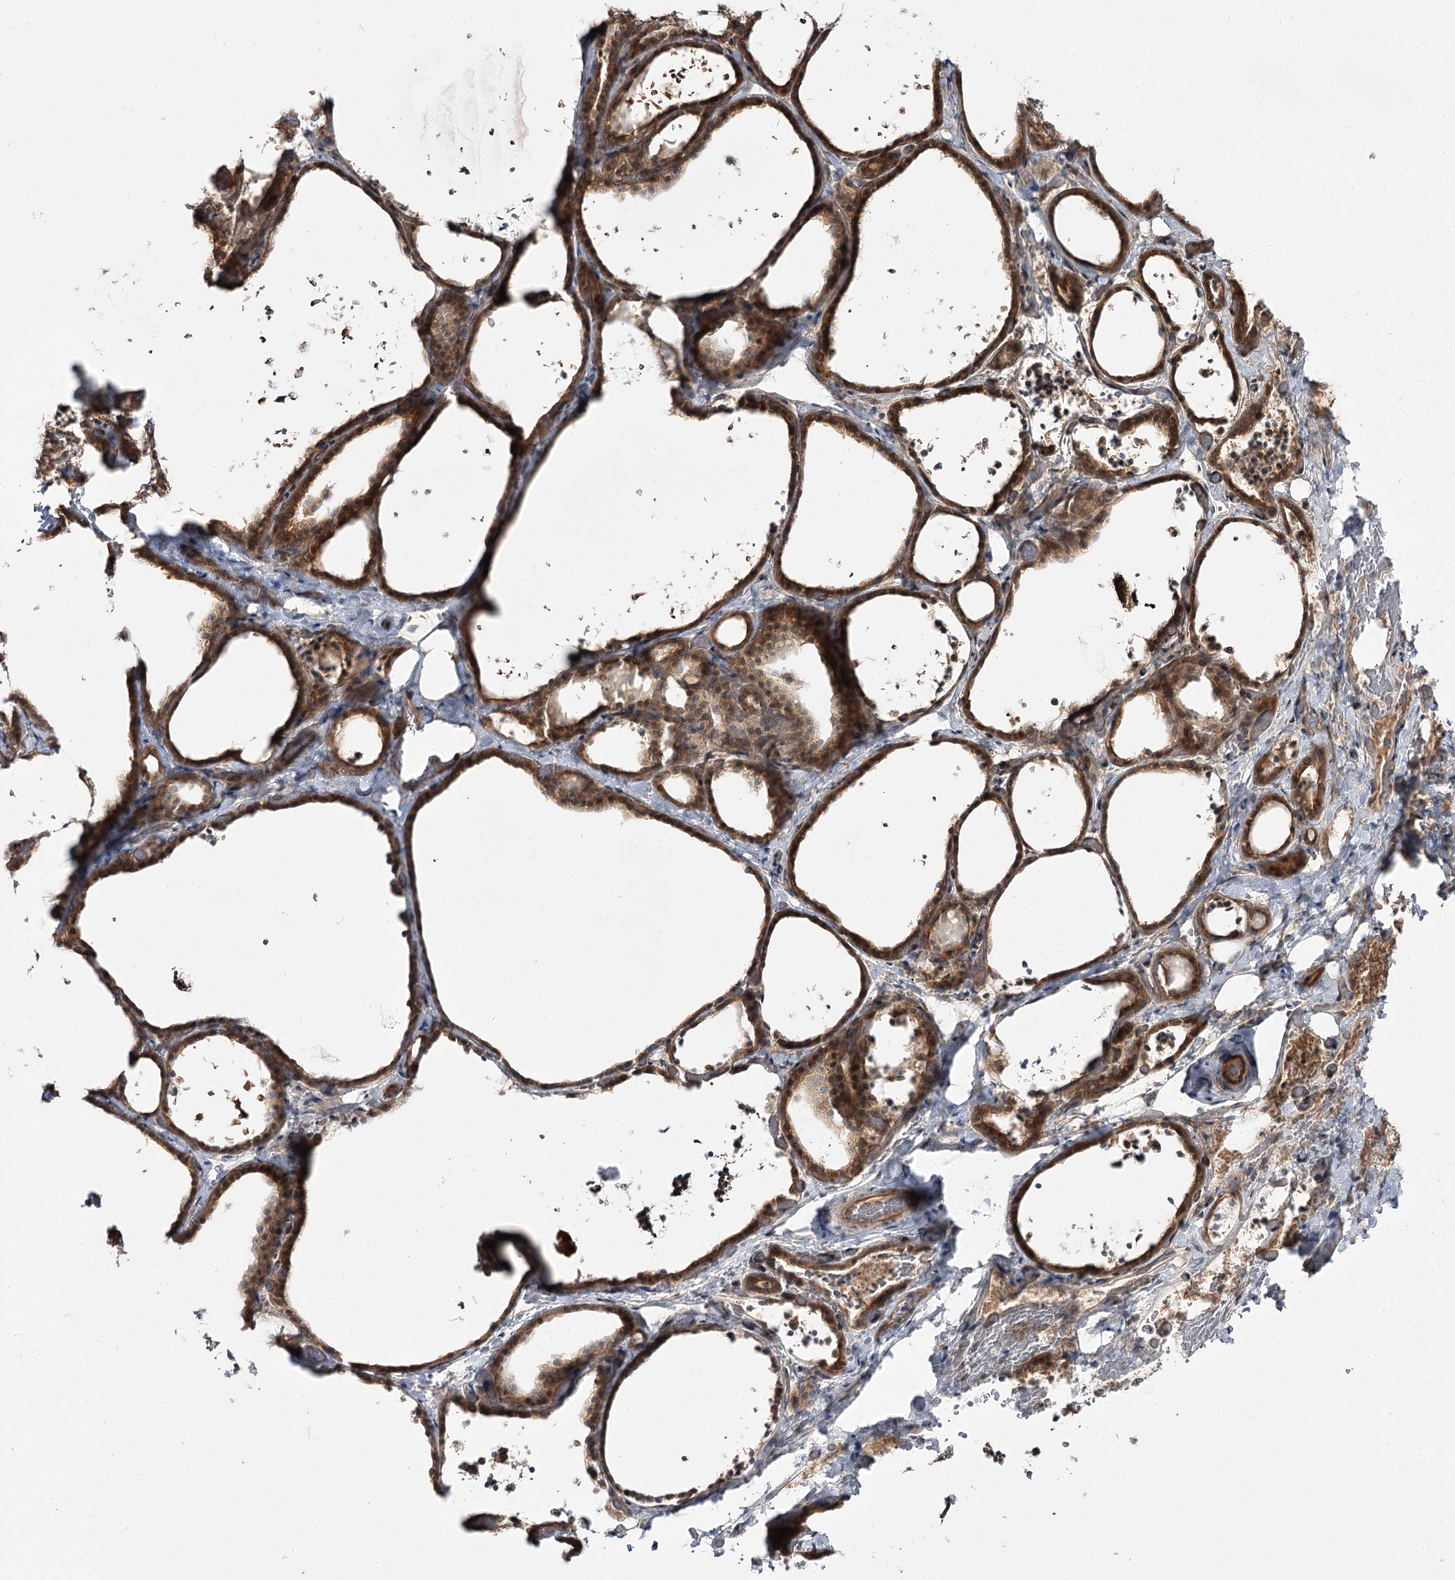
{"staining": {"intensity": "strong", "quantity": ">75%", "location": "cytoplasmic/membranous"}, "tissue": "thyroid gland", "cell_type": "Glandular cells", "image_type": "normal", "snomed": [{"axis": "morphology", "description": "Normal tissue, NOS"}, {"axis": "topography", "description": "Thyroid gland"}], "caption": "Thyroid gland stained for a protein (brown) exhibits strong cytoplasmic/membranous positive expression in approximately >75% of glandular cells.", "gene": "C11orf80", "patient": {"sex": "female", "age": 44}}